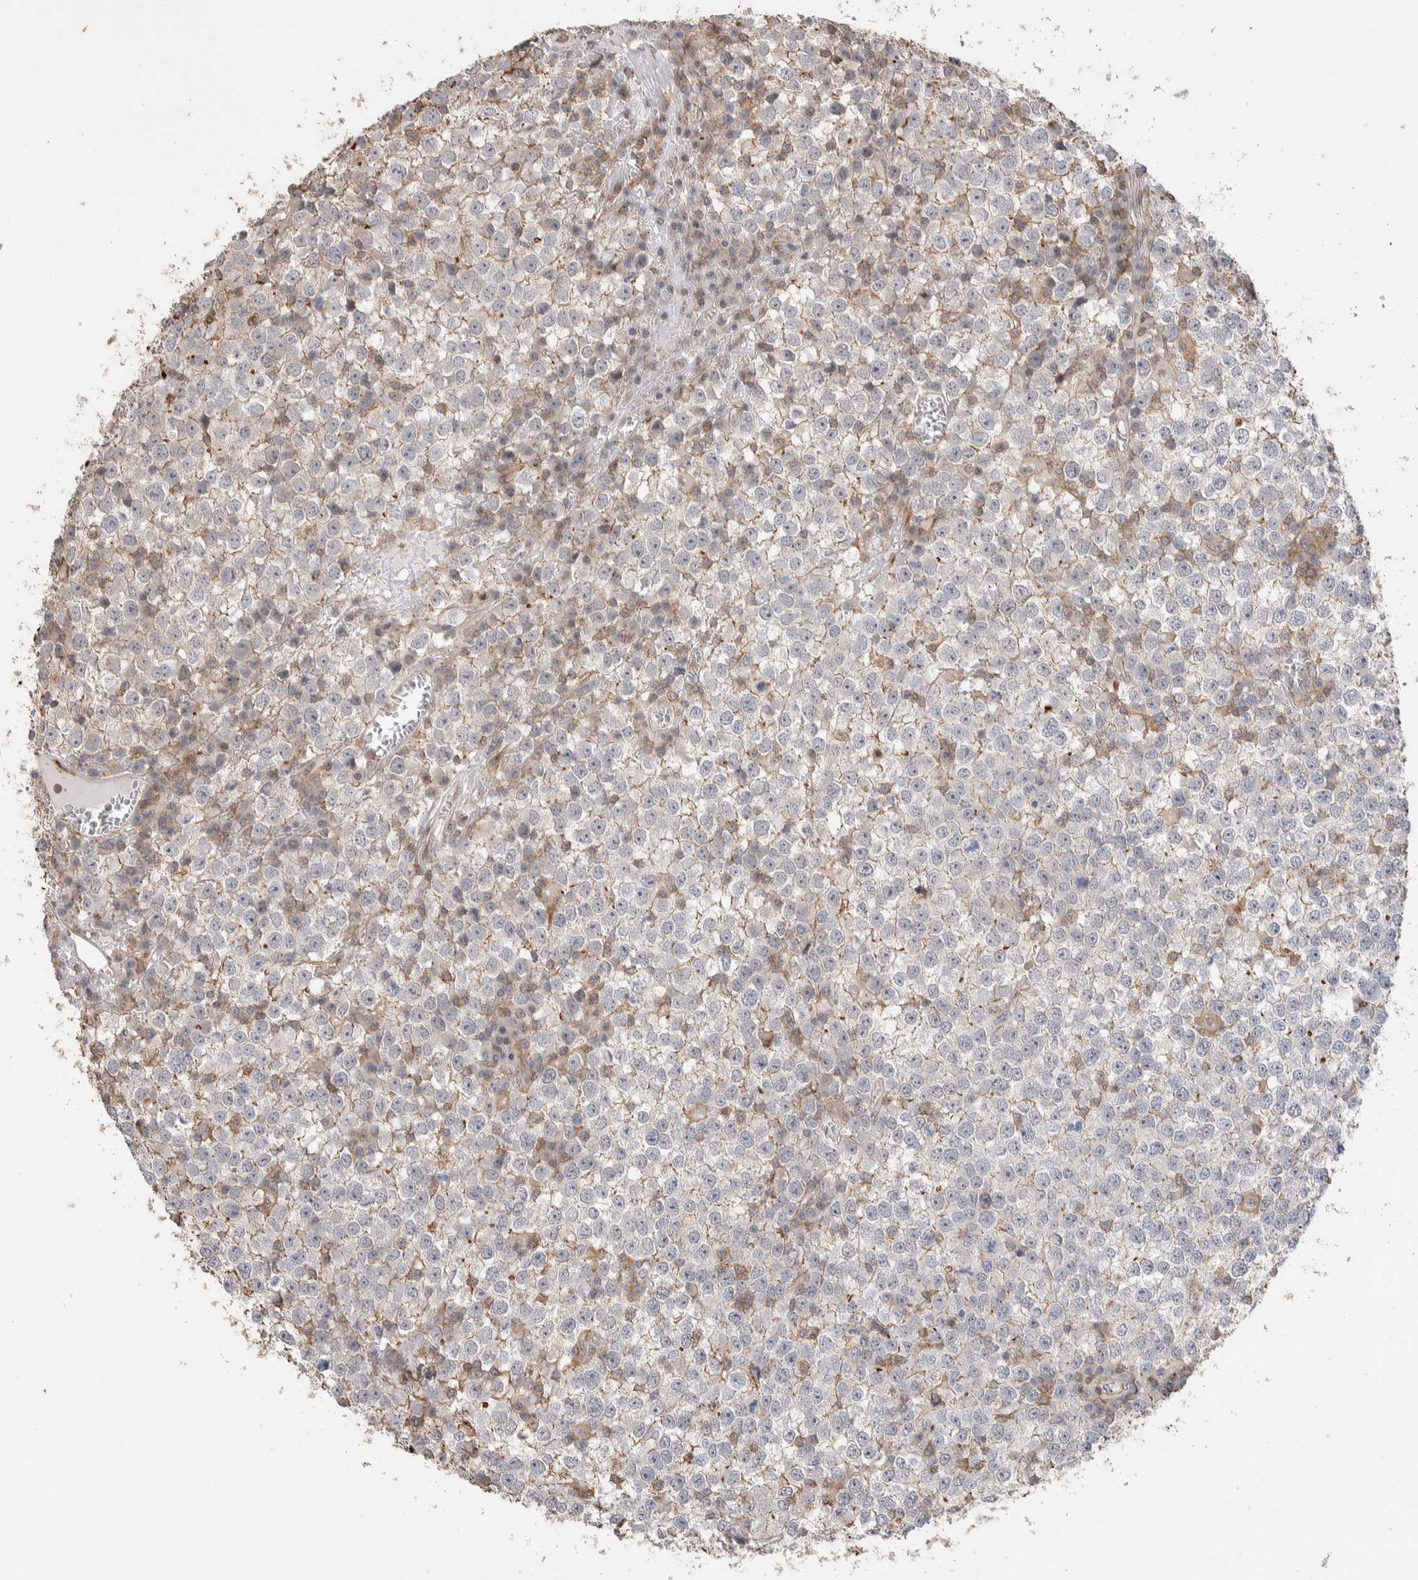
{"staining": {"intensity": "negative", "quantity": "none", "location": "none"}, "tissue": "testis cancer", "cell_type": "Tumor cells", "image_type": "cancer", "snomed": [{"axis": "morphology", "description": "Seminoma, NOS"}, {"axis": "topography", "description": "Testis"}], "caption": "DAB immunohistochemical staining of human seminoma (testis) exhibits no significant positivity in tumor cells. (DAB (3,3'-diaminobenzidine) immunohistochemistry visualized using brightfield microscopy, high magnification).", "gene": "ZNF704", "patient": {"sex": "male", "age": 65}}